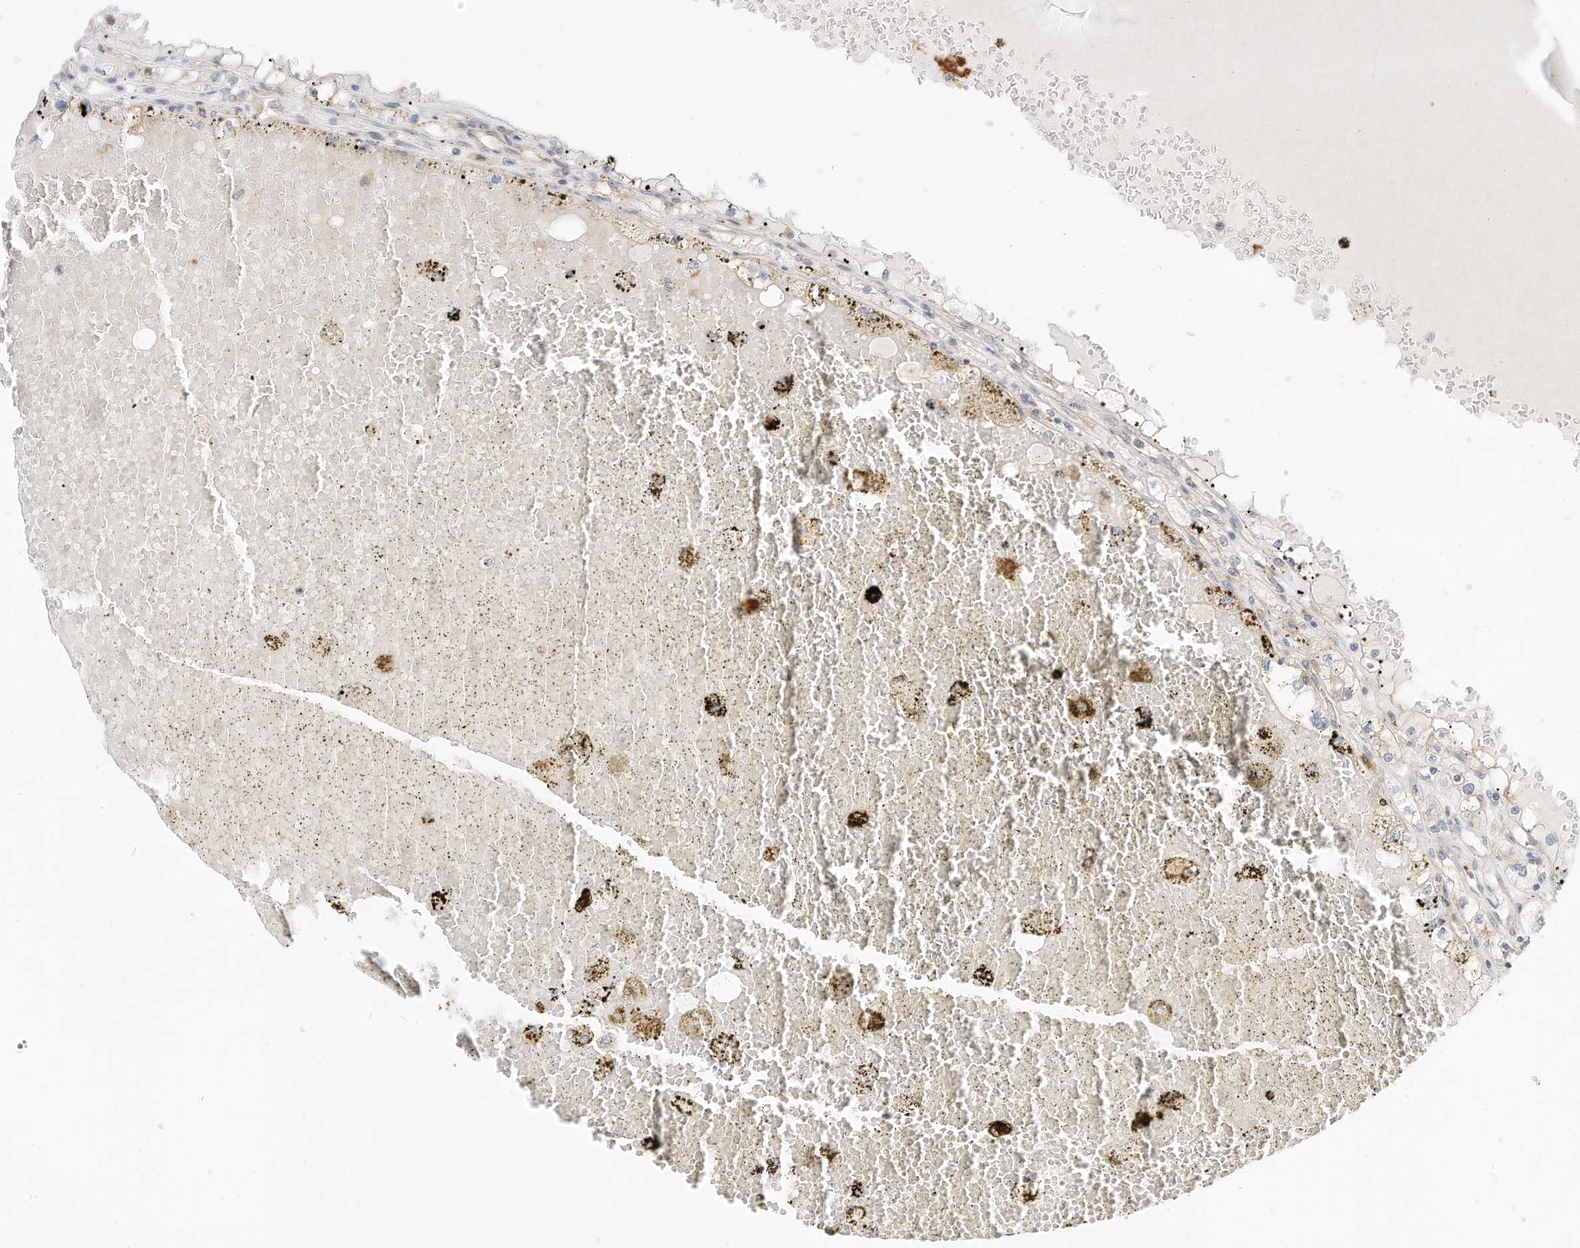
{"staining": {"intensity": "negative", "quantity": "none", "location": "none"}, "tissue": "renal cancer", "cell_type": "Tumor cells", "image_type": "cancer", "snomed": [{"axis": "morphology", "description": "Adenocarcinoma, NOS"}, {"axis": "topography", "description": "Kidney"}], "caption": "An IHC photomicrograph of renal adenocarcinoma is shown. There is no staining in tumor cells of renal adenocarcinoma.", "gene": "OFD1", "patient": {"sex": "male", "age": 56}}